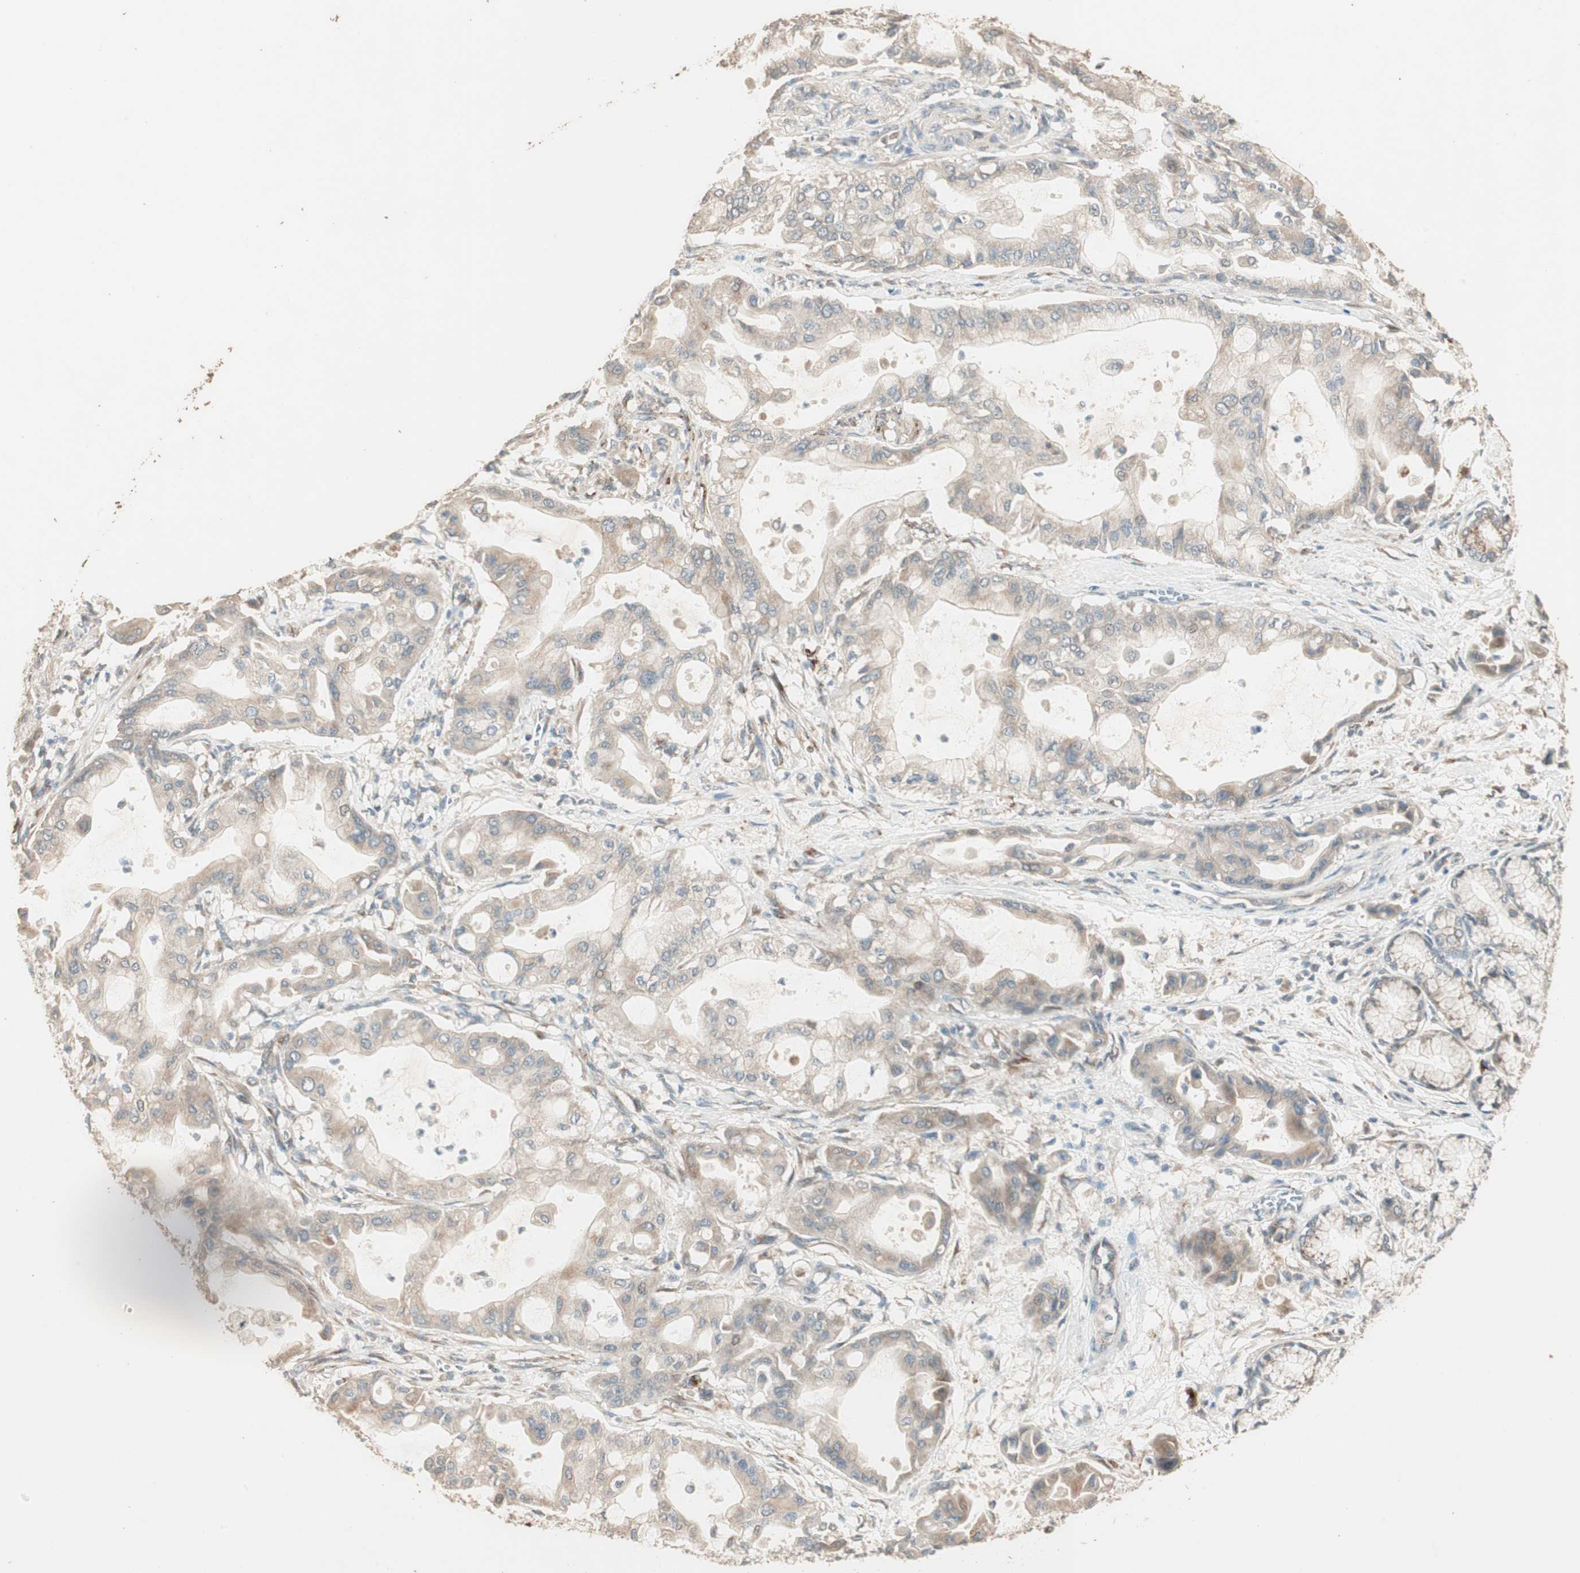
{"staining": {"intensity": "weak", "quantity": ">75%", "location": "cytoplasmic/membranous"}, "tissue": "pancreatic cancer", "cell_type": "Tumor cells", "image_type": "cancer", "snomed": [{"axis": "morphology", "description": "Adenocarcinoma, NOS"}, {"axis": "morphology", "description": "Adenocarcinoma, metastatic, NOS"}, {"axis": "topography", "description": "Lymph node"}, {"axis": "topography", "description": "Pancreas"}, {"axis": "topography", "description": "Duodenum"}], "caption": "Adenocarcinoma (pancreatic) stained with a brown dye reveals weak cytoplasmic/membranous positive positivity in approximately >75% of tumor cells.", "gene": "RARRES1", "patient": {"sex": "female", "age": 64}}